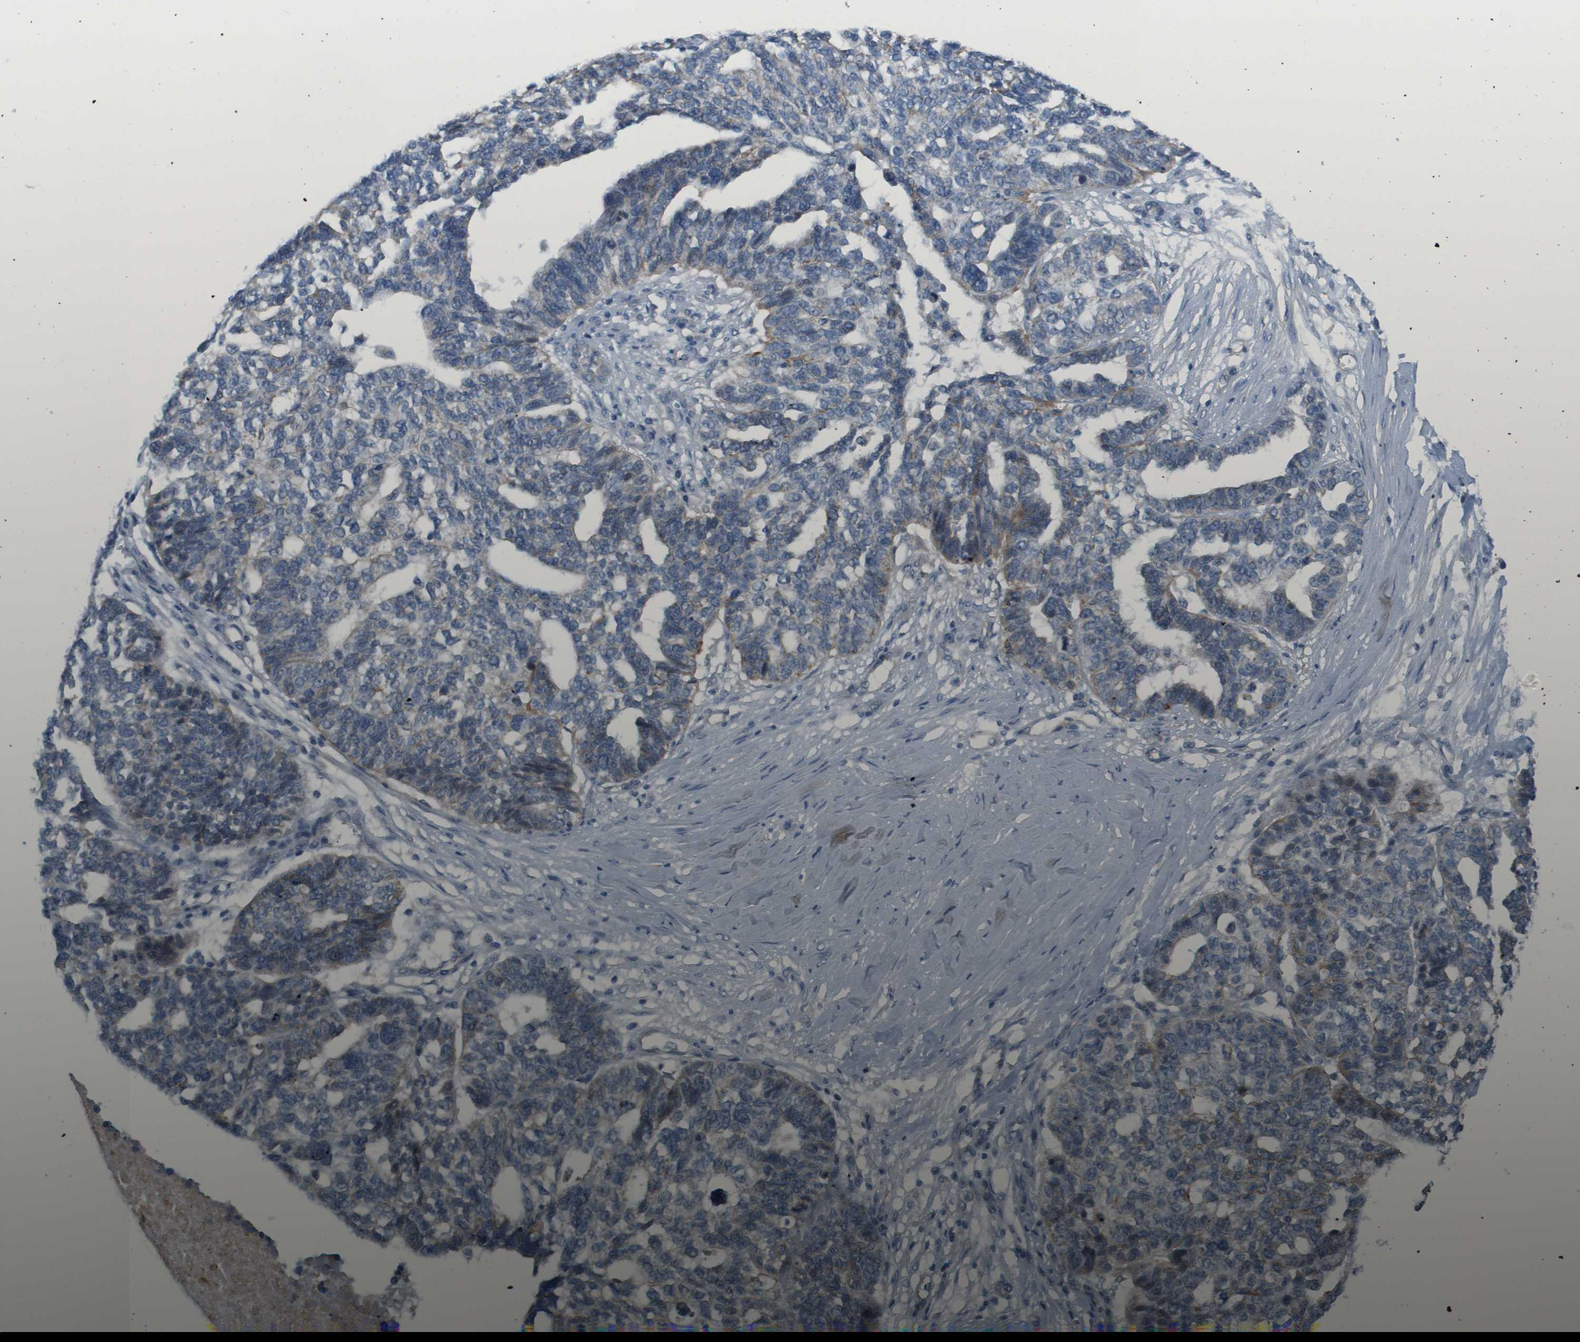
{"staining": {"intensity": "negative", "quantity": "none", "location": "none"}, "tissue": "ovarian cancer", "cell_type": "Tumor cells", "image_type": "cancer", "snomed": [{"axis": "morphology", "description": "Cystadenocarcinoma, serous, NOS"}, {"axis": "topography", "description": "Ovary"}], "caption": "DAB (3,3'-diaminobenzidine) immunohistochemical staining of human ovarian cancer demonstrates no significant staining in tumor cells.", "gene": "MYH11", "patient": {"sex": "female", "age": 59}}